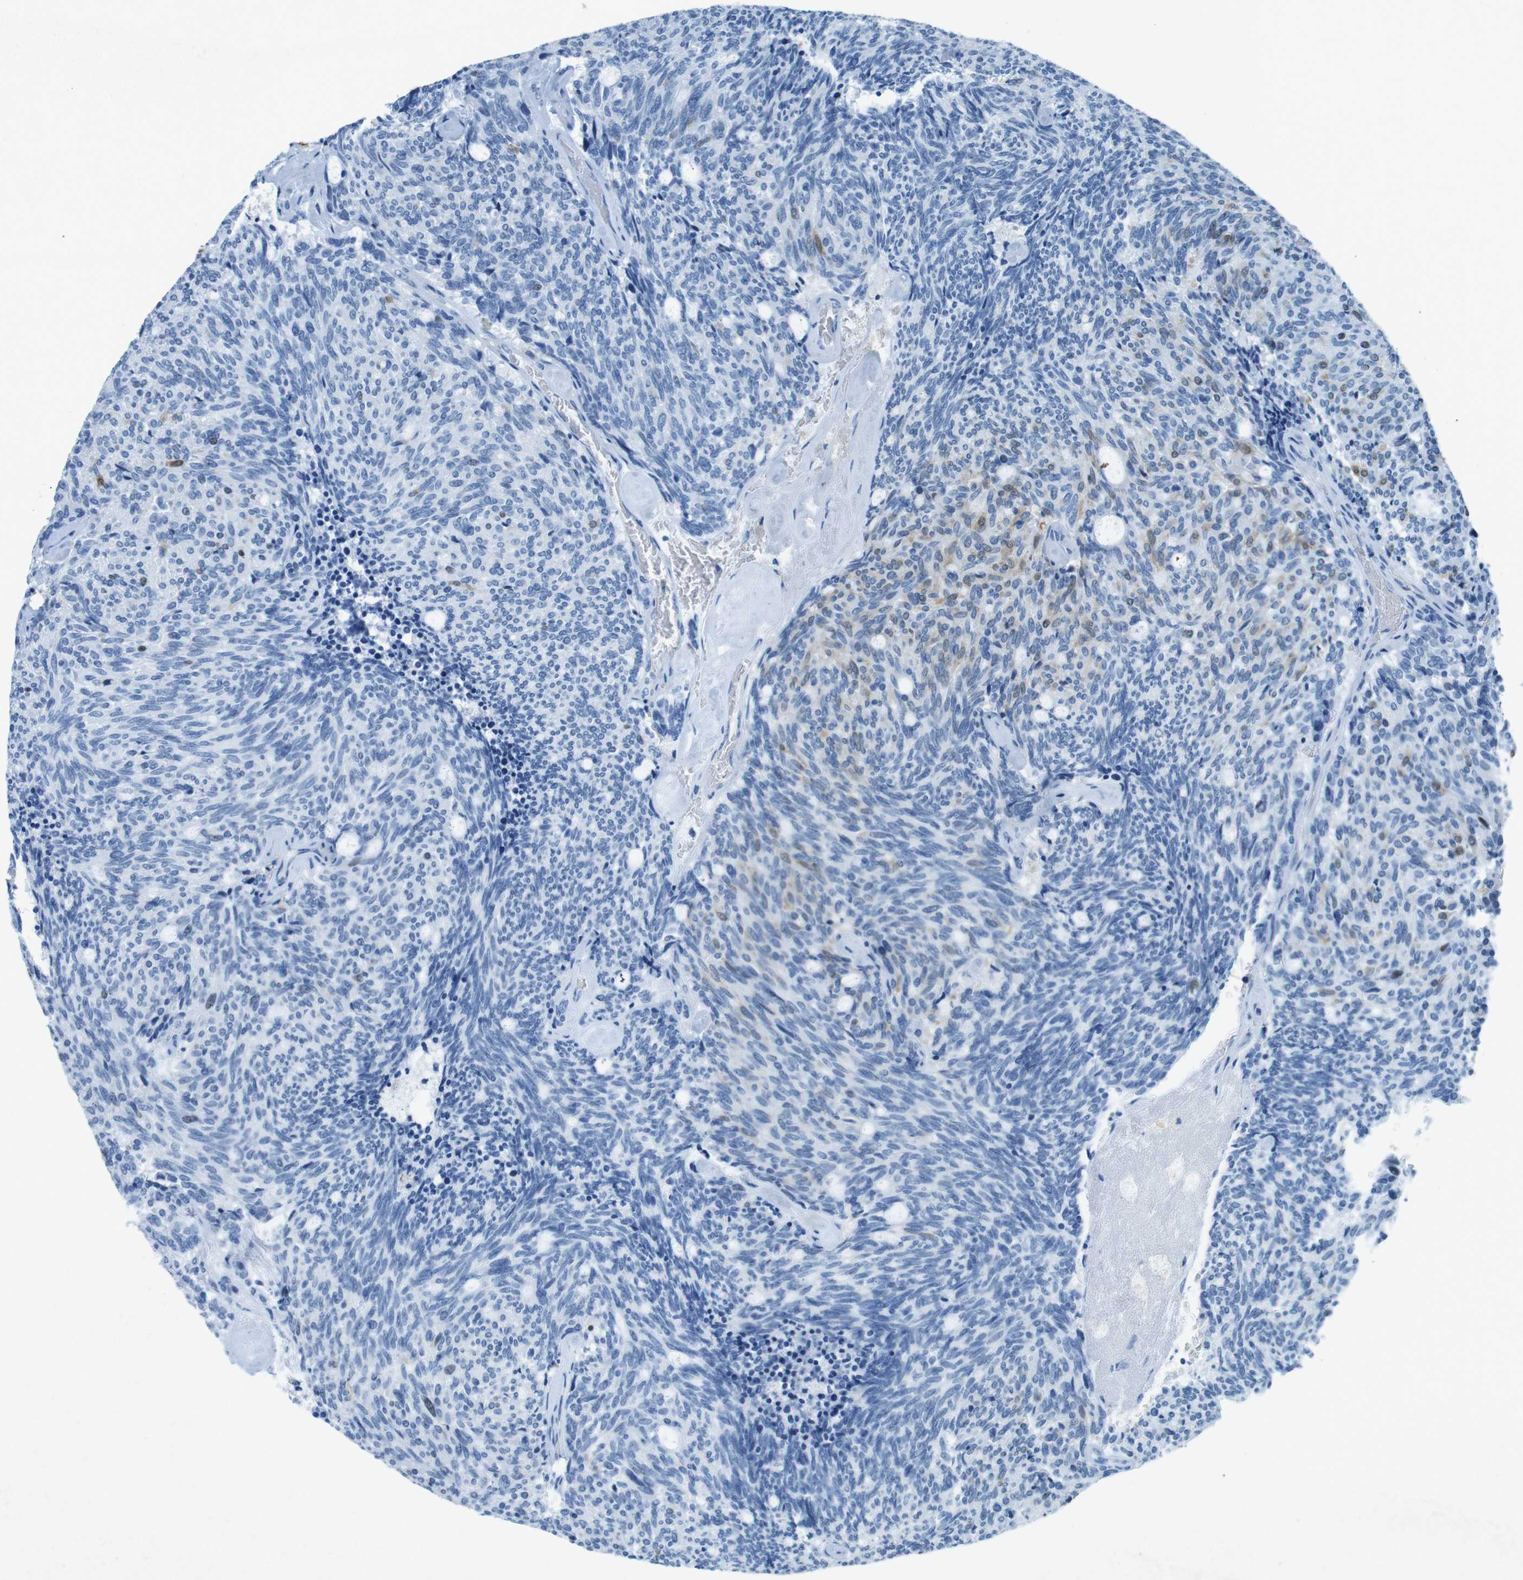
{"staining": {"intensity": "weak", "quantity": "<25%", "location": "cytoplasmic/membranous,nuclear"}, "tissue": "carcinoid", "cell_type": "Tumor cells", "image_type": "cancer", "snomed": [{"axis": "morphology", "description": "Carcinoid, malignant, NOS"}, {"axis": "topography", "description": "Pancreas"}], "caption": "DAB (3,3'-diaminobenzidine) immunohistochemical staining of human carcinoid demonstrates no significant expression in tumor cells.", "gene": "CTAG1B", "patient": {"sex": "female", "age": 54}}